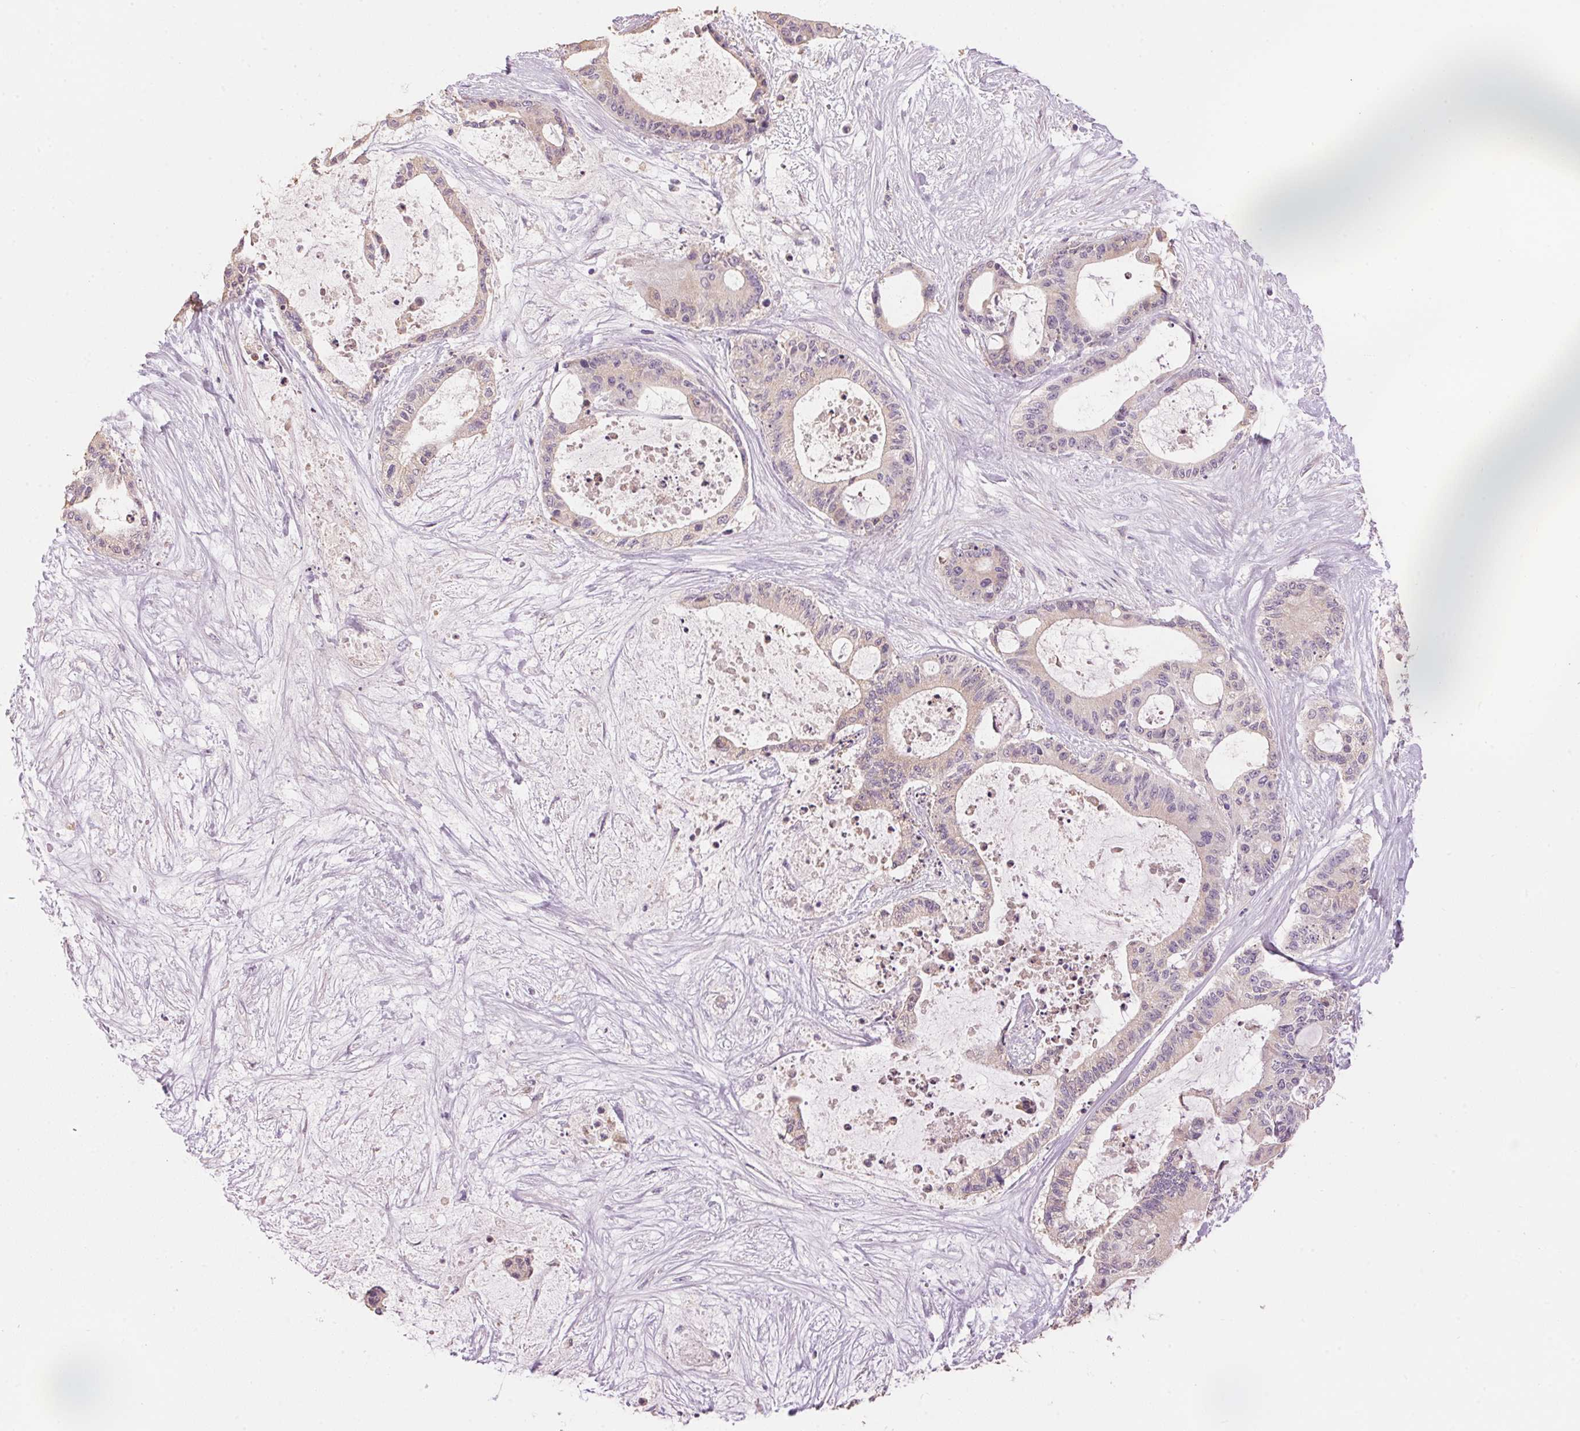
{"staining": {"intensity": "negative", "quantity": "none", "location": "none"}, "tissue": "liver cancer", "cell_type": "Tumor cells", "image_type": "cancer", "snomed": [{"axis": "morphology", "description": "Normal tissue, NOS"}, {"axis": "morphology", "description": "Cholangiocarcinoma"}, {"axis": "topography", "description": "Liver"}, {"axis": "topography", "description": "Peripheral nerve tissue"}], "caption": "Immunohistochemical staining of liver cancer reveals no significant positivity in tumor cells.", "gene": "LYZL6", "patient": {"sex": "female", "age": 73}}